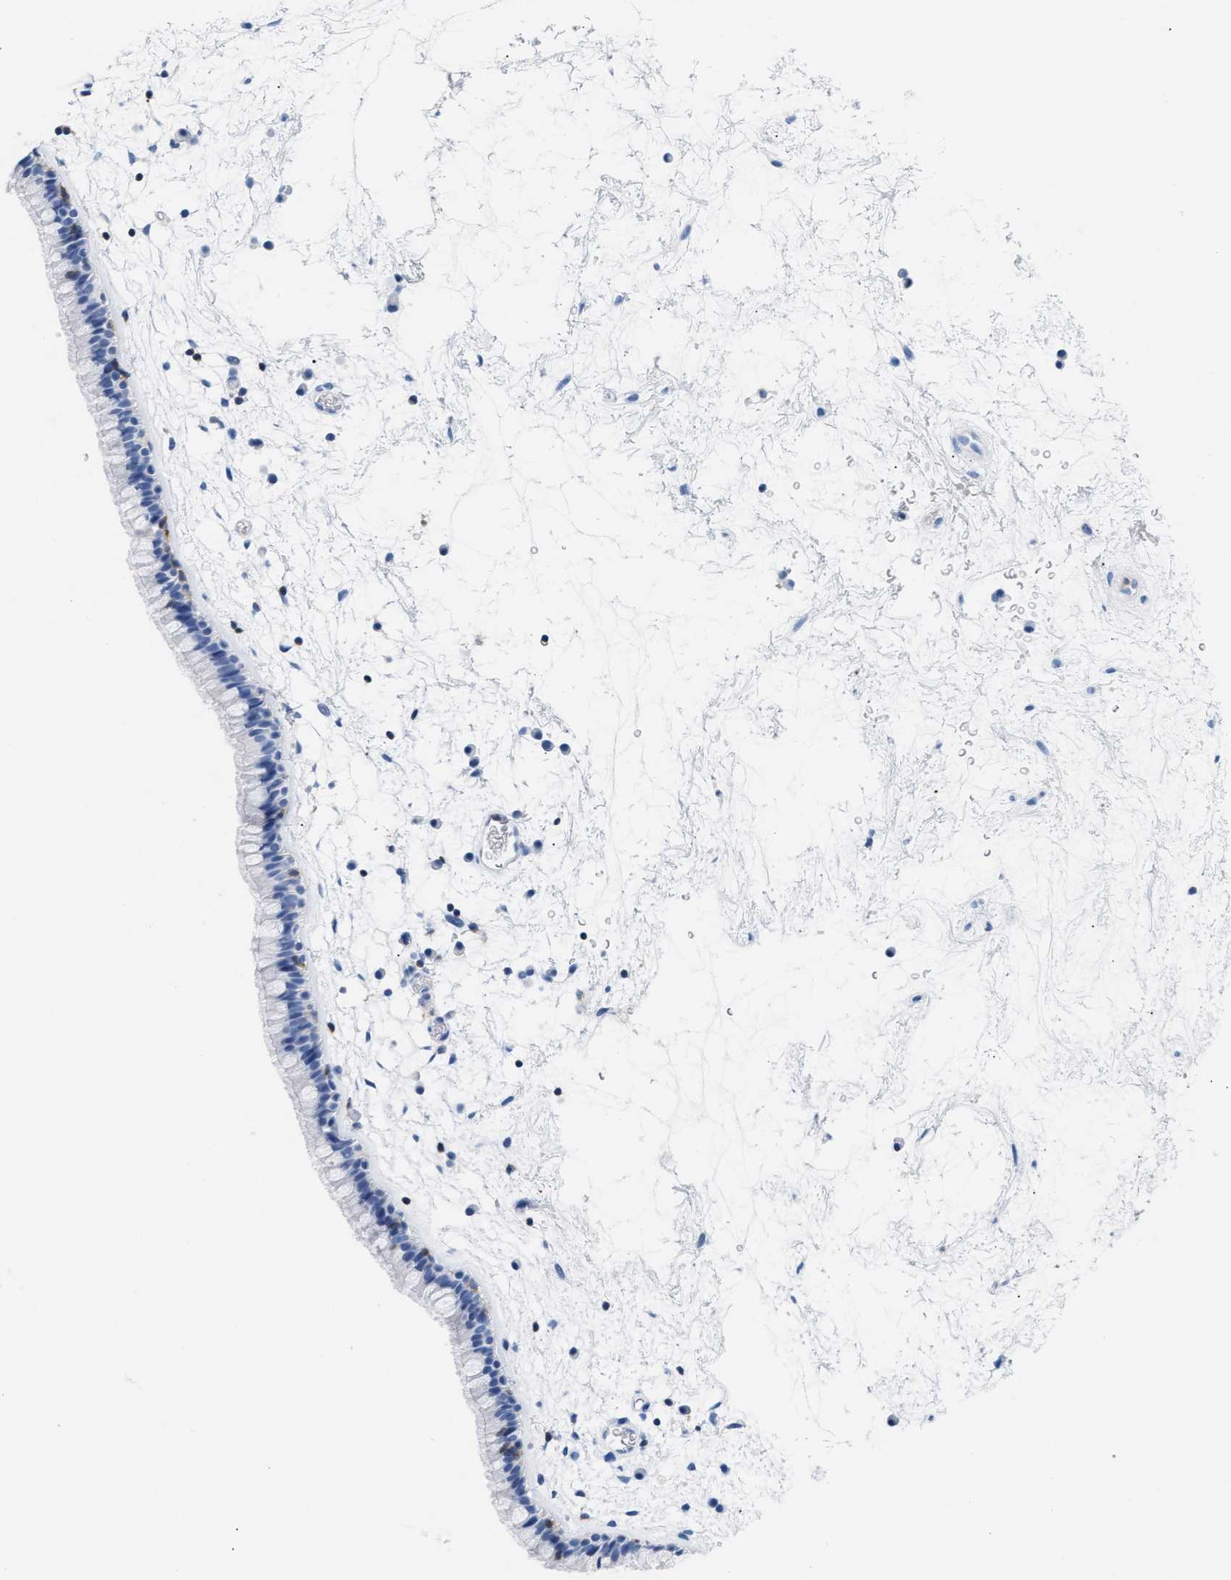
{"staining": {"intensity": "negative", "quantity": "none", "location": "none"}, "tissue": "nasopharynx", "cell_type": "Respiratory epithelial cells", "image_type": "normal", "snomed": [{"axis": "morphology", "description": "Normal tissue, NOS"}, {"axis": "morphology", "description": "Inflammation, NOS"}, {"axis": "topography", "description": "Nasopharynx"}], "caption": "The image reveals no staining of respiratory epithelial cells in unremarkable nasopharynx.", "gene": "LCP1", "patient": {"sex": "male", "age": 48}}